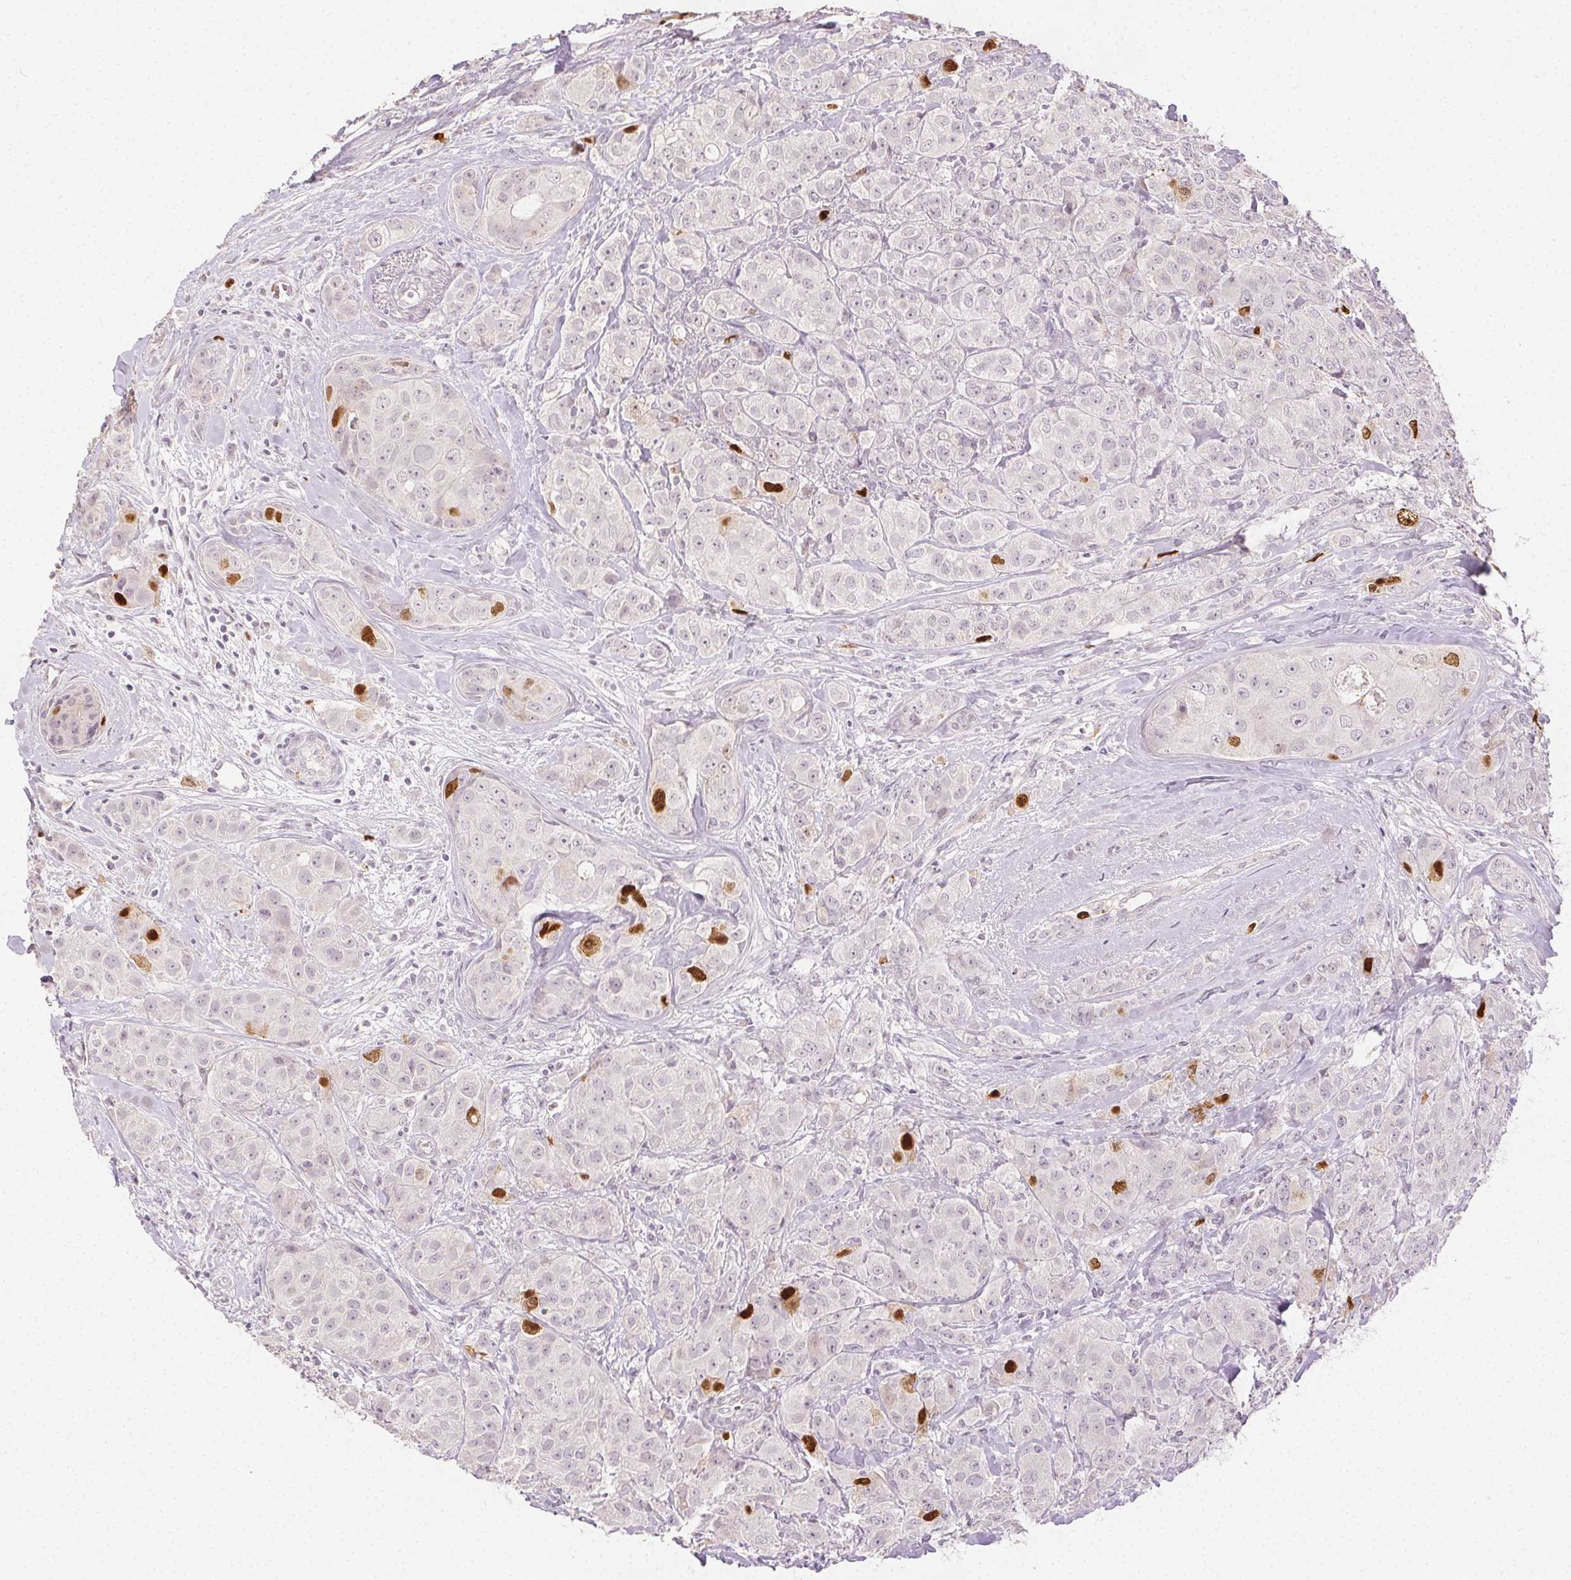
{"staining": {"intensity": "moderate", "quantity": "<25%", "location": "nuclear"}, "tissue": "breast cancer", "cell_type": "Tumor cells", "image_type": "cancer", "snomed": [{"axis": "morphology", "description": "Duct carcinoma"}, {"axis": "topography", "description": "Breast"}], "caption": "DAB immunohistochemical staining of human infiltrating ductal carcinoma (breast) reveals moderate nuclear protein staining in about <25% of tumor cells.", "gene": "ANLN", "patient": {"sex": "female", "age": 43}}